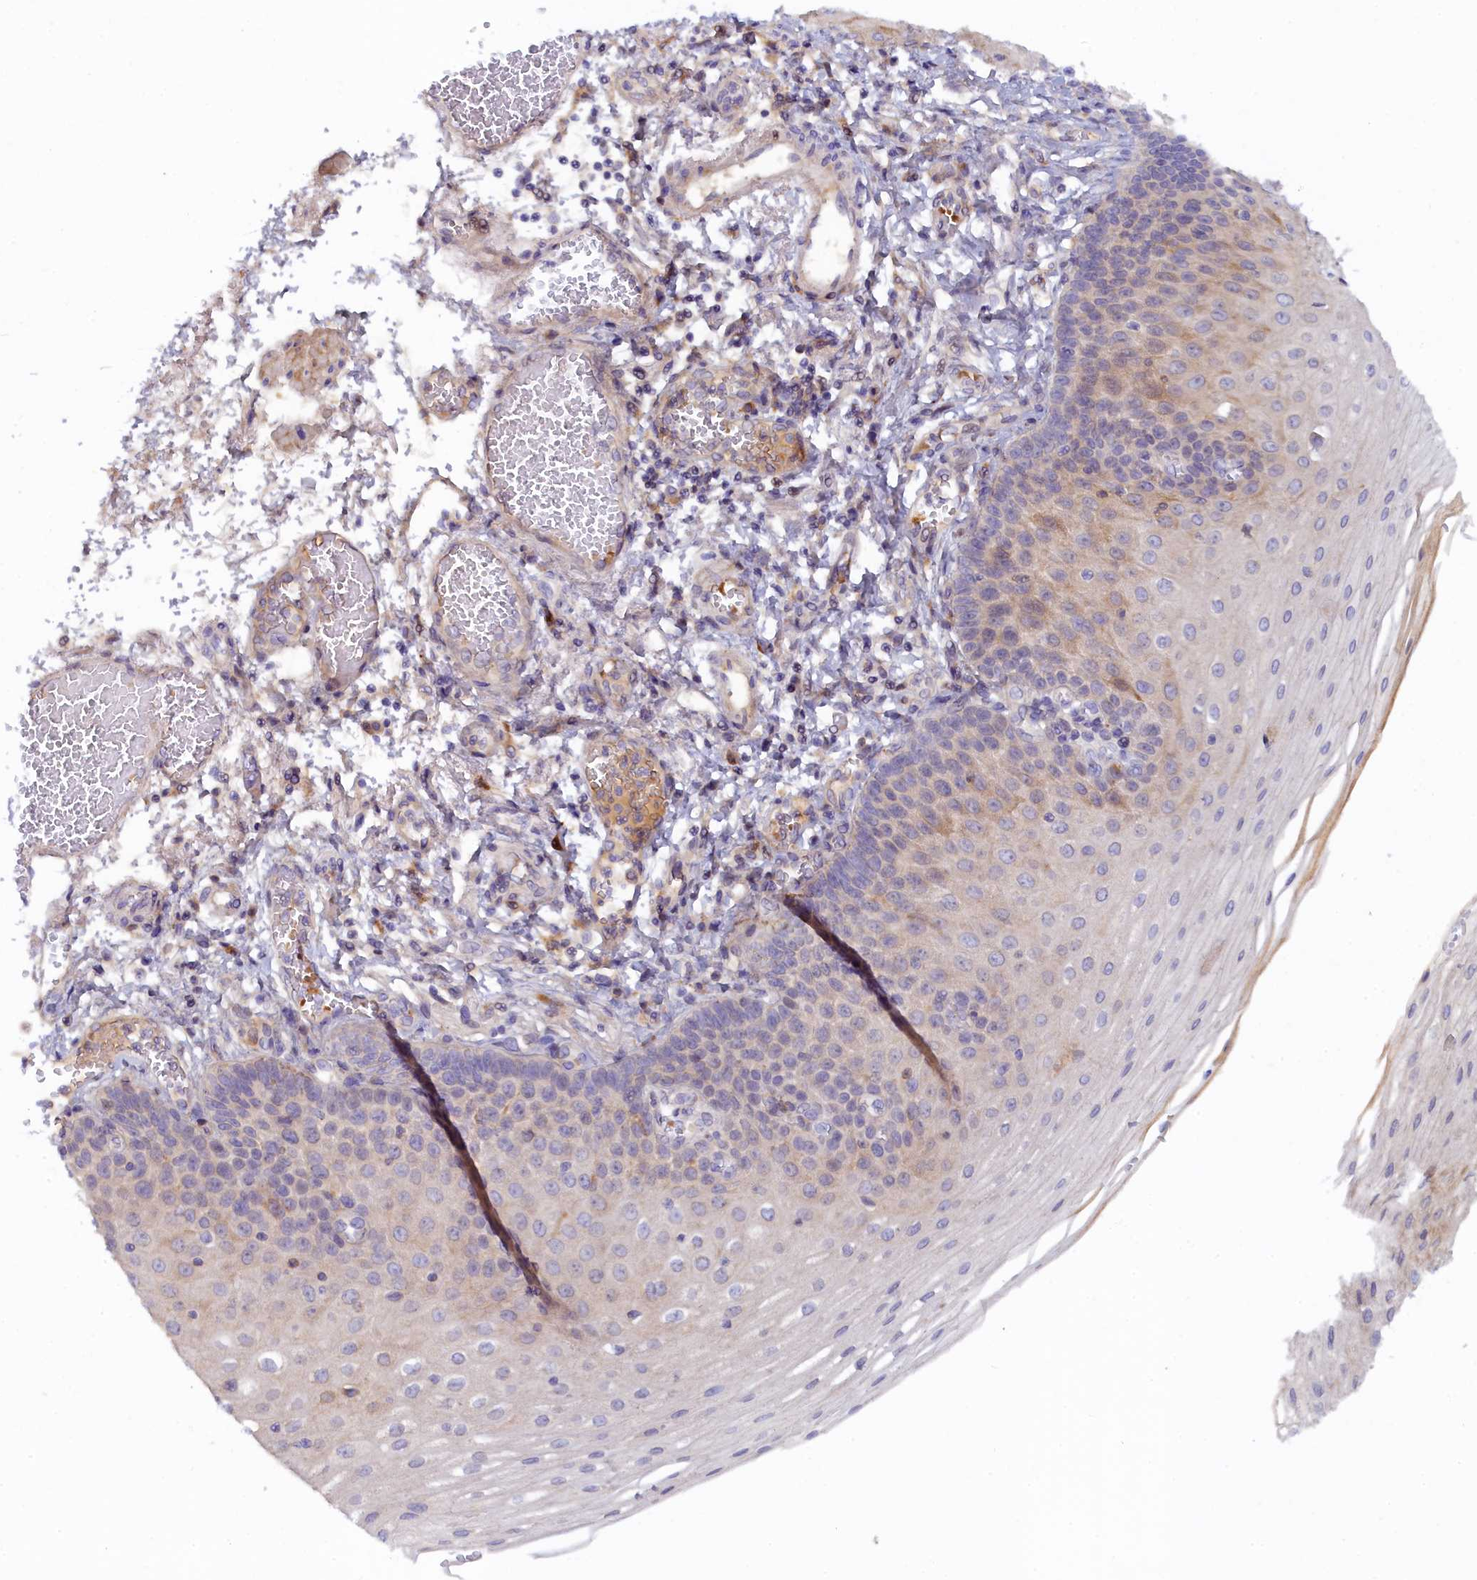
{"staining": {"intensity": "moderate", "quantity": "25%-75%", "location": "cytoplasmic/membranous"}, "tissue": "esophagus", "cell_type": "Squamous epithelial cells", "image_type": "normal", "snomed": [{"axis": "morphology", "description": "Normal tissue, NOS"}, {"axis": "topography", "description": "Esophagus"}], "caption": "Approximately 25%-75% of squamous epithelial cells in benign human esophagus exhibit moderate cytoplasmic/membranous protein expression as visualized by brown immunohistochemical staining.", "gene": "SPATA5L1", "patient": {"sex": "male", "age": 81}}